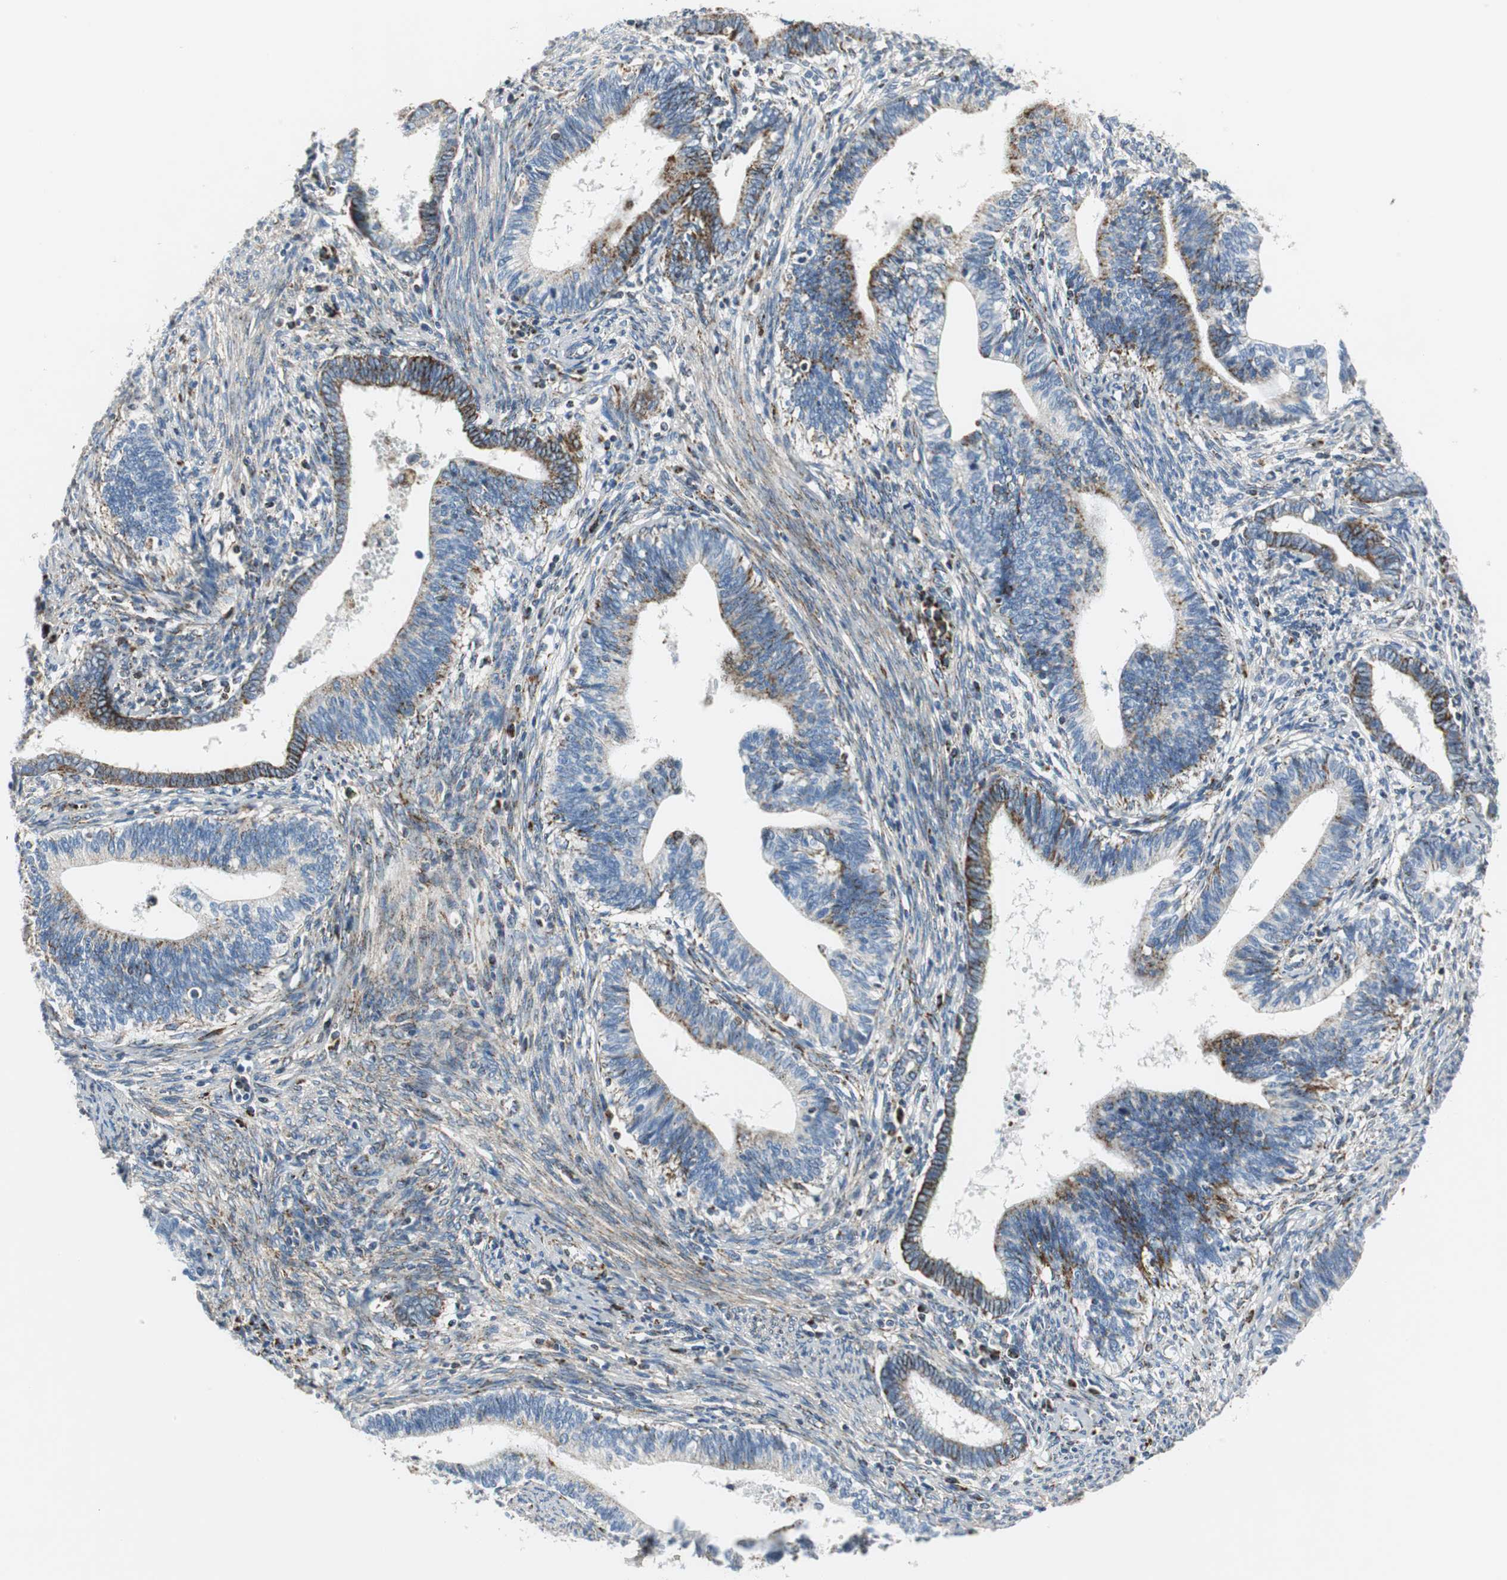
{"staining": {"intensity": "strong", "quantity": "25%-75%", "location": "cytoplasmic/membranous"}, "tissue": "cervical cancer", "cell_type": "Tumor cells", "image_type": "cancer", "snomed": [{"axis": "morphology", "description": "Adenocarcinoma, NOS"}, {"axis": "topography", "description": "Cervix"}], "caption": "Cervical cancer (adenocarcinoma) stained with a protein marker reveals strong staining in tumor cells.", "gene": "C1QTNF7", "patient": {"sex": "female", "age": 44}}